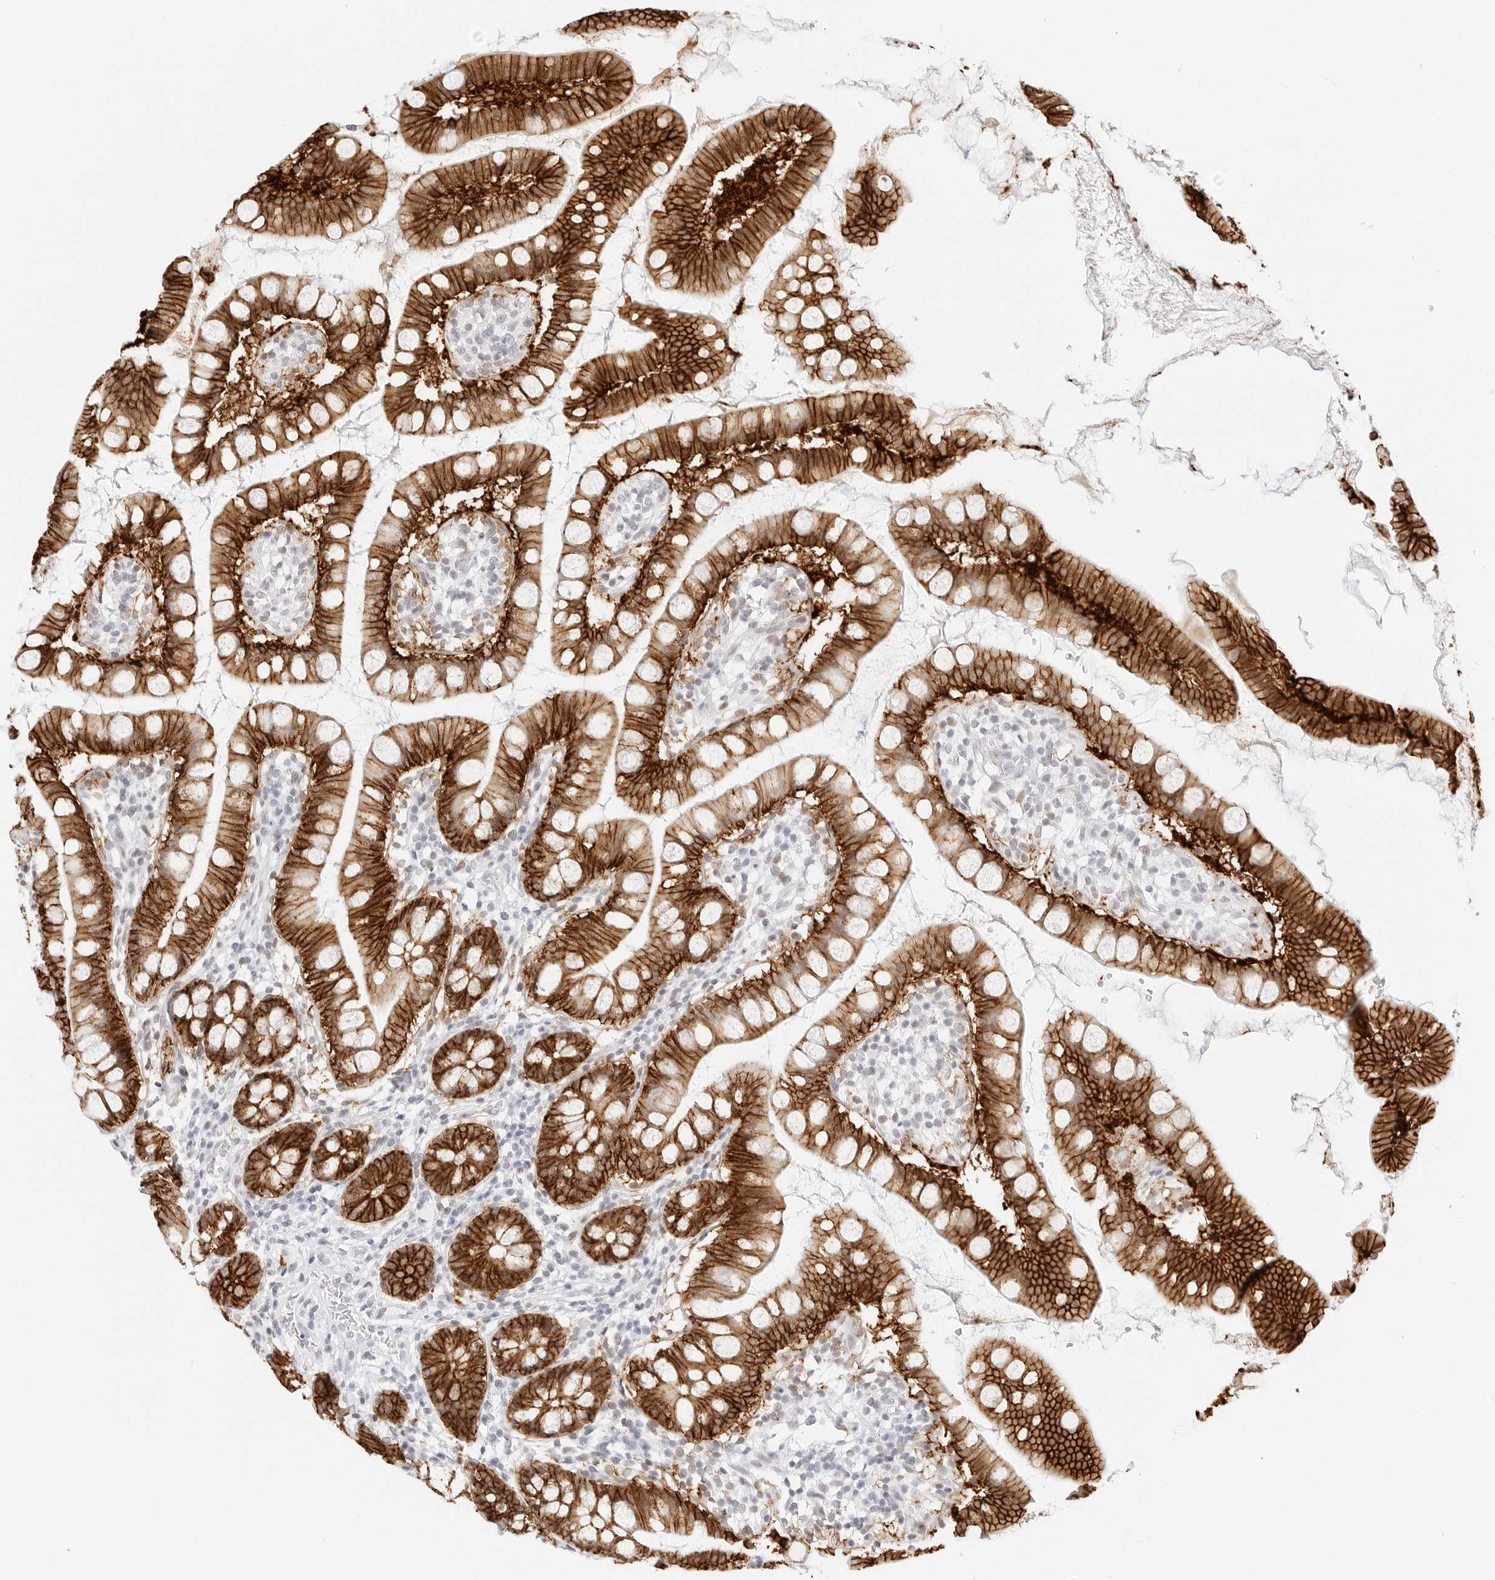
{"staining": {"intensity": "strong", "quantity": ">75%", "location": "cytoplasmic/membranous"}, "tissue": "small intestine", "cell_type": "Glandular cells", "image_type": "normal", "snomed": [{"axis": "morphology", "description": "Normal tissue, NOS"}, {"axis": "topography", "description": "Small intestine"}], "caption": "Unremarkable small intestine exhibits strong cytoplasmic/membranous staining in about >75% of glandular cells, visualized by immunohistochemistry.", "gene": "CDH1", "patient": {"sex": "female", "age": 84}}